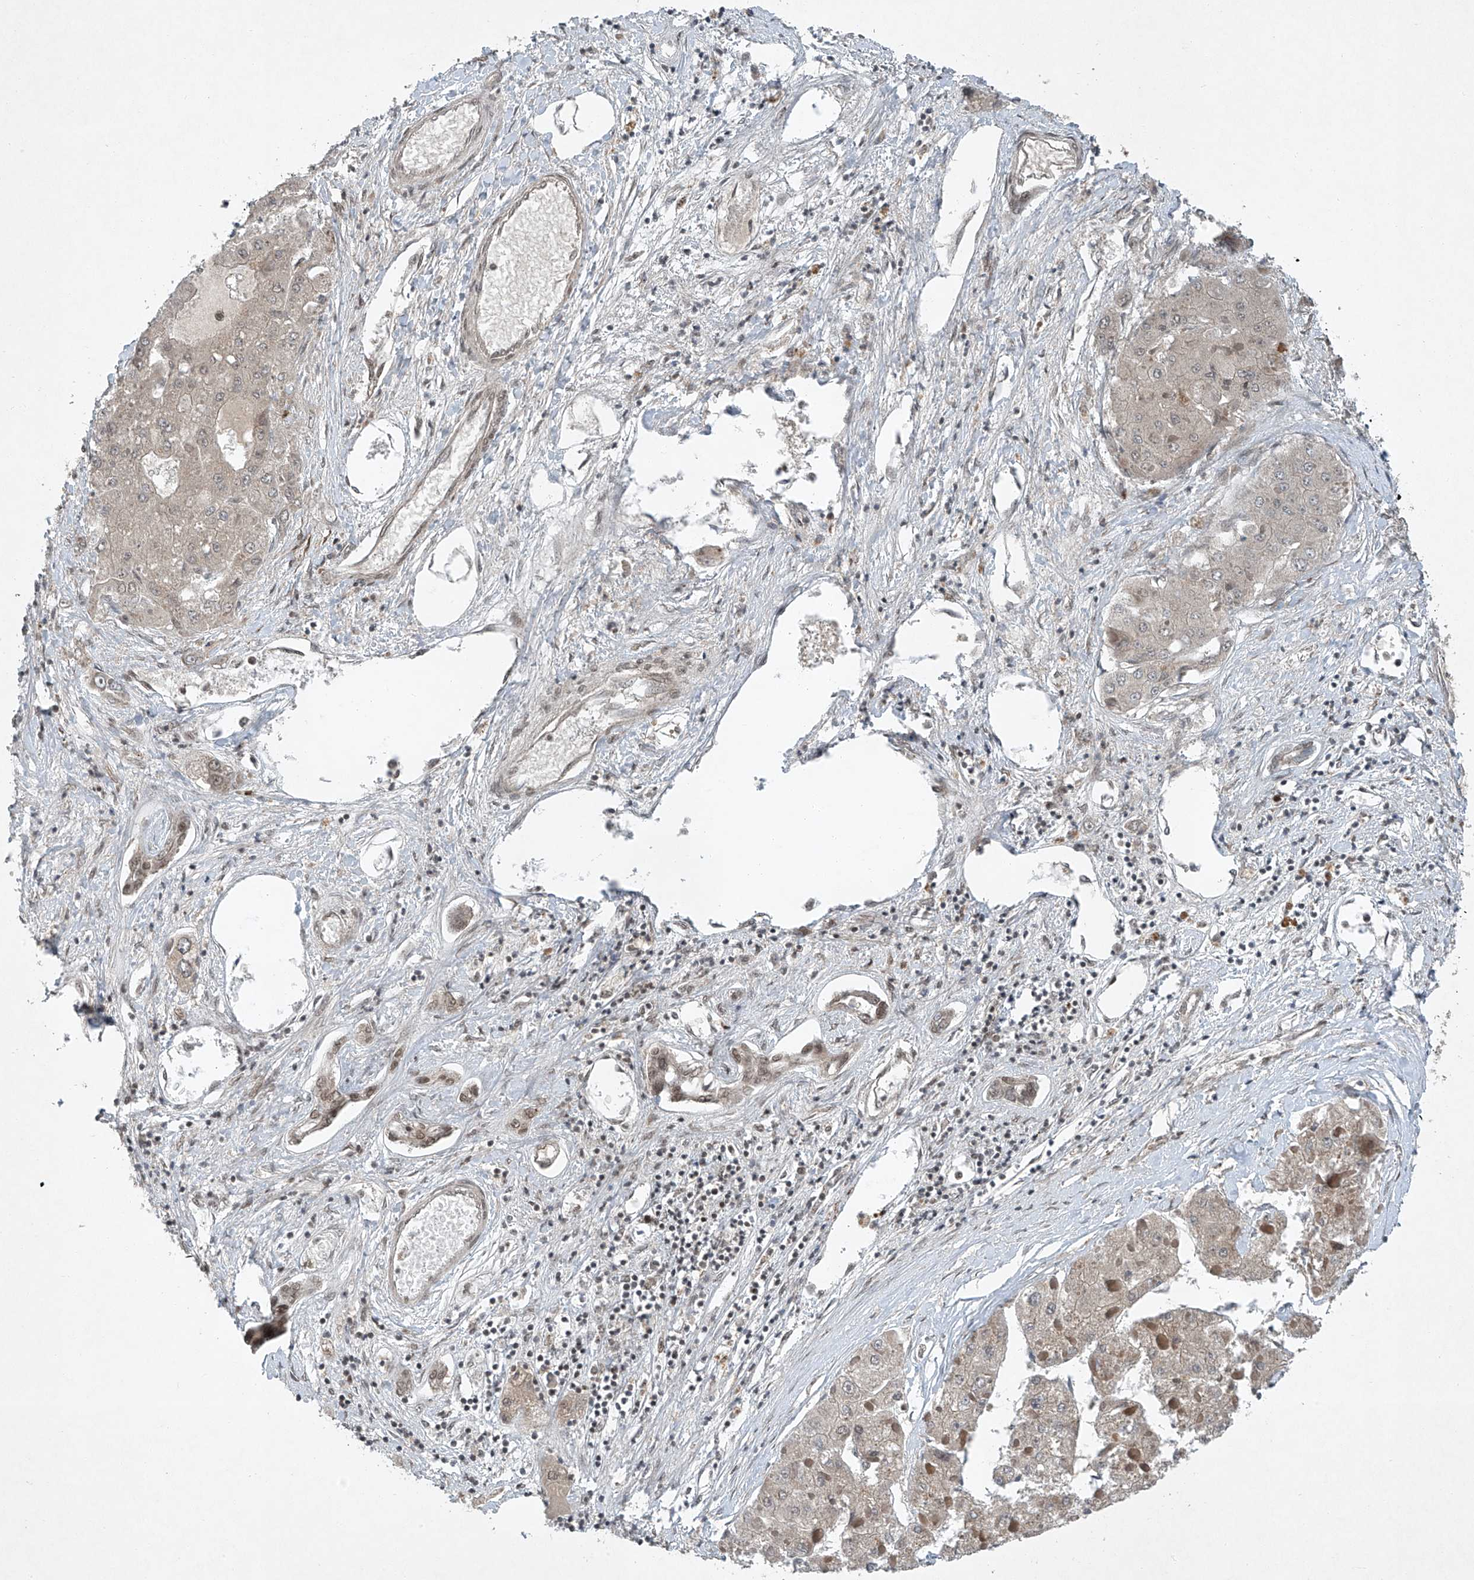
{"staining": {"intensity": "weak", "quantity": "<25%", "location": "nuclear"}, "tissue": "liver cancer", "cell_type": "Tumor cells", "image_type": "cancer", "snomed": [{"axis": "morphology", "description": "Carcinoma, Hepatocellular, NOS"}, {"axis": "topography", "description": "Liver"}], "caption": "High power microscopy histopathology image of an immunohistochemistry micrograph of liver hepatocellular carcinoma, revealing no significant positivity in tumor cells.", "gene": "TAF8", "patient": {"sex": "female", "age": 73}}